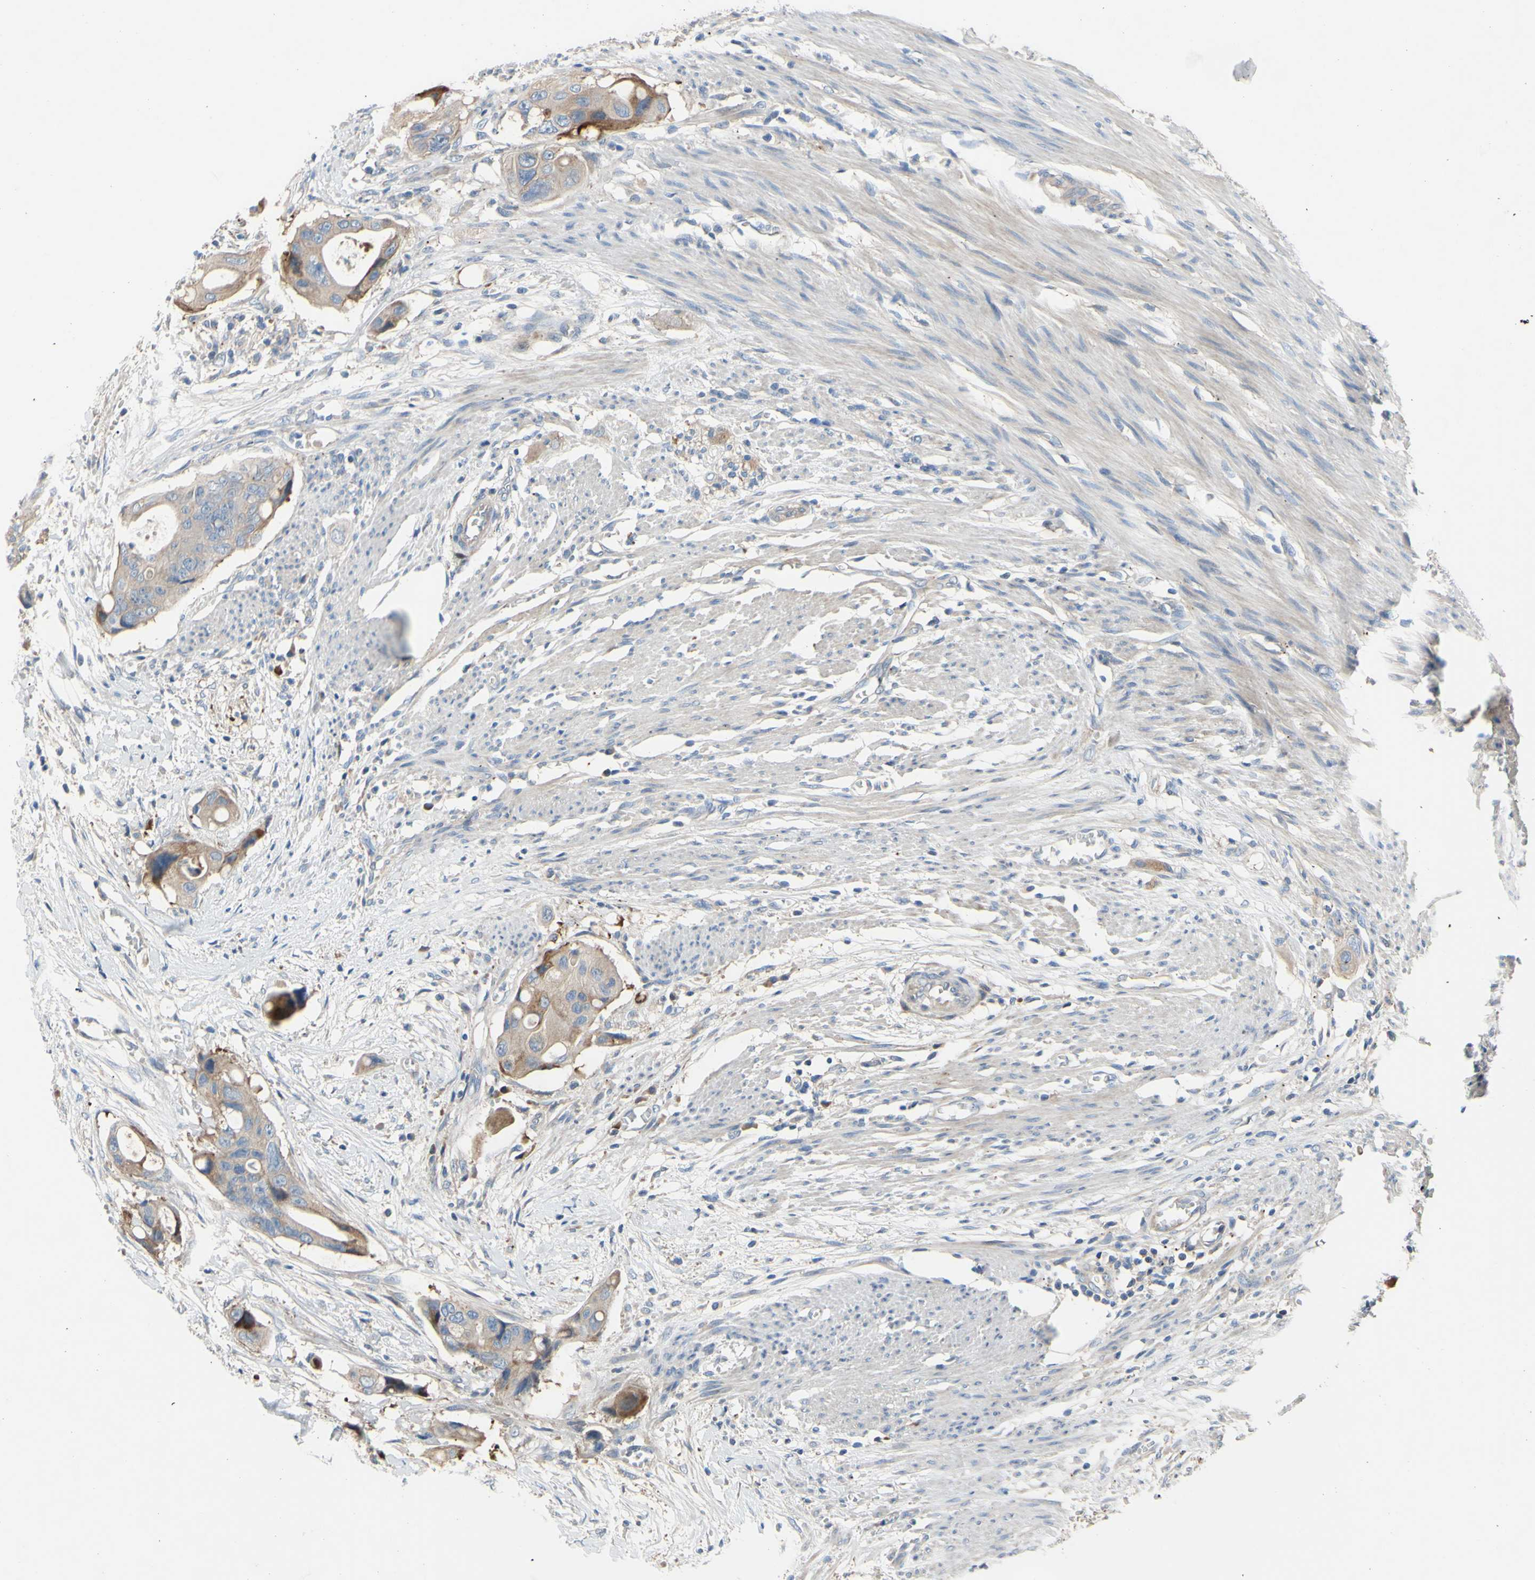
{"staining": {"intensity": "weak", "quantity": "25%-75%", "location": "cytoplasmic/membranous"}, "tissue": "colorectal cancer", "cell_type": "Tumor cells", "image_type": "cancer", "snomed": [{"axis": "morphology", "description": "Adenocarcinoma, NOS"}, {"axis": "topography", "description": "Colon"}], "caption": "A high-resolution histopathology image shows immunohistochemistry (IHC) staining of adenocarcinoma (colorectal), which shows weak cytoplasmic/membranous expression in approximately 25%-75% of tumor cells.", "gene": "TMEM59L", "patient": {"sex": "female", "age": 57}}